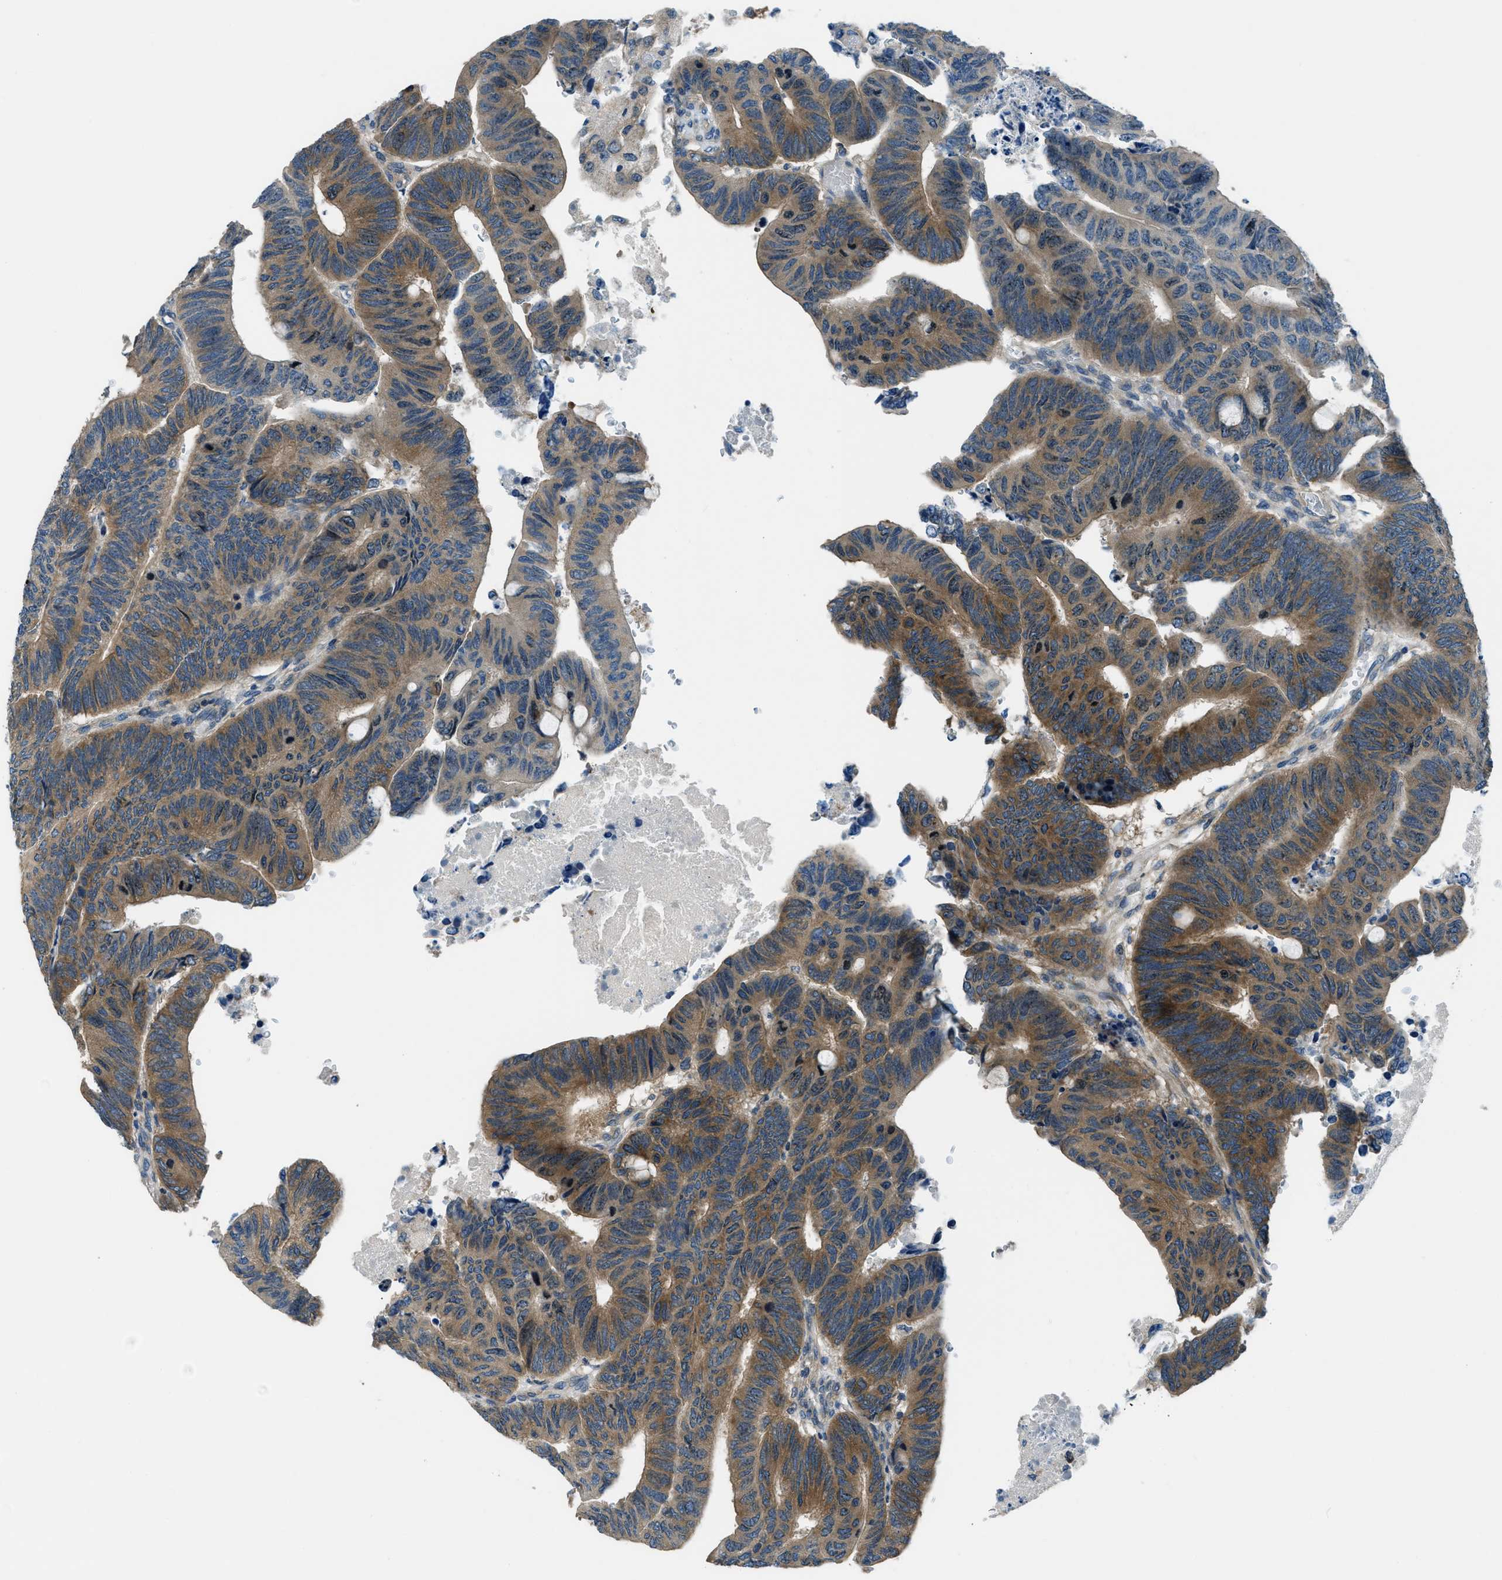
{"staining": {"intensity": "weak", "quantity": ">75%", "location": "cytoplasmic/membranous"}, "tissue": "colorectal cancer", "cell_type": "Tumor cells", "image_type": "cancer", "snomed": [{"axis": "morphology", "description": "Normal tissue, NOS"}, {"axis": "morphology", "description": "Adenocarcinoma, NOS"}, {"axis": "topography", "description": "Rectum"}, {"axis": "topography", "description": "Peripheral nerve tissue"}], "caption": "Immunohistochemistry photomicrograph of colorectal cancer (adenocarcinoma) stained for a protein (brown), which demonstrates low levels of weak cytoplasmic/membranous expression in approximately >75% of tumor cells.", "gene": "ARFGAP2", "patient": {"sex": "male", "age": 92}}